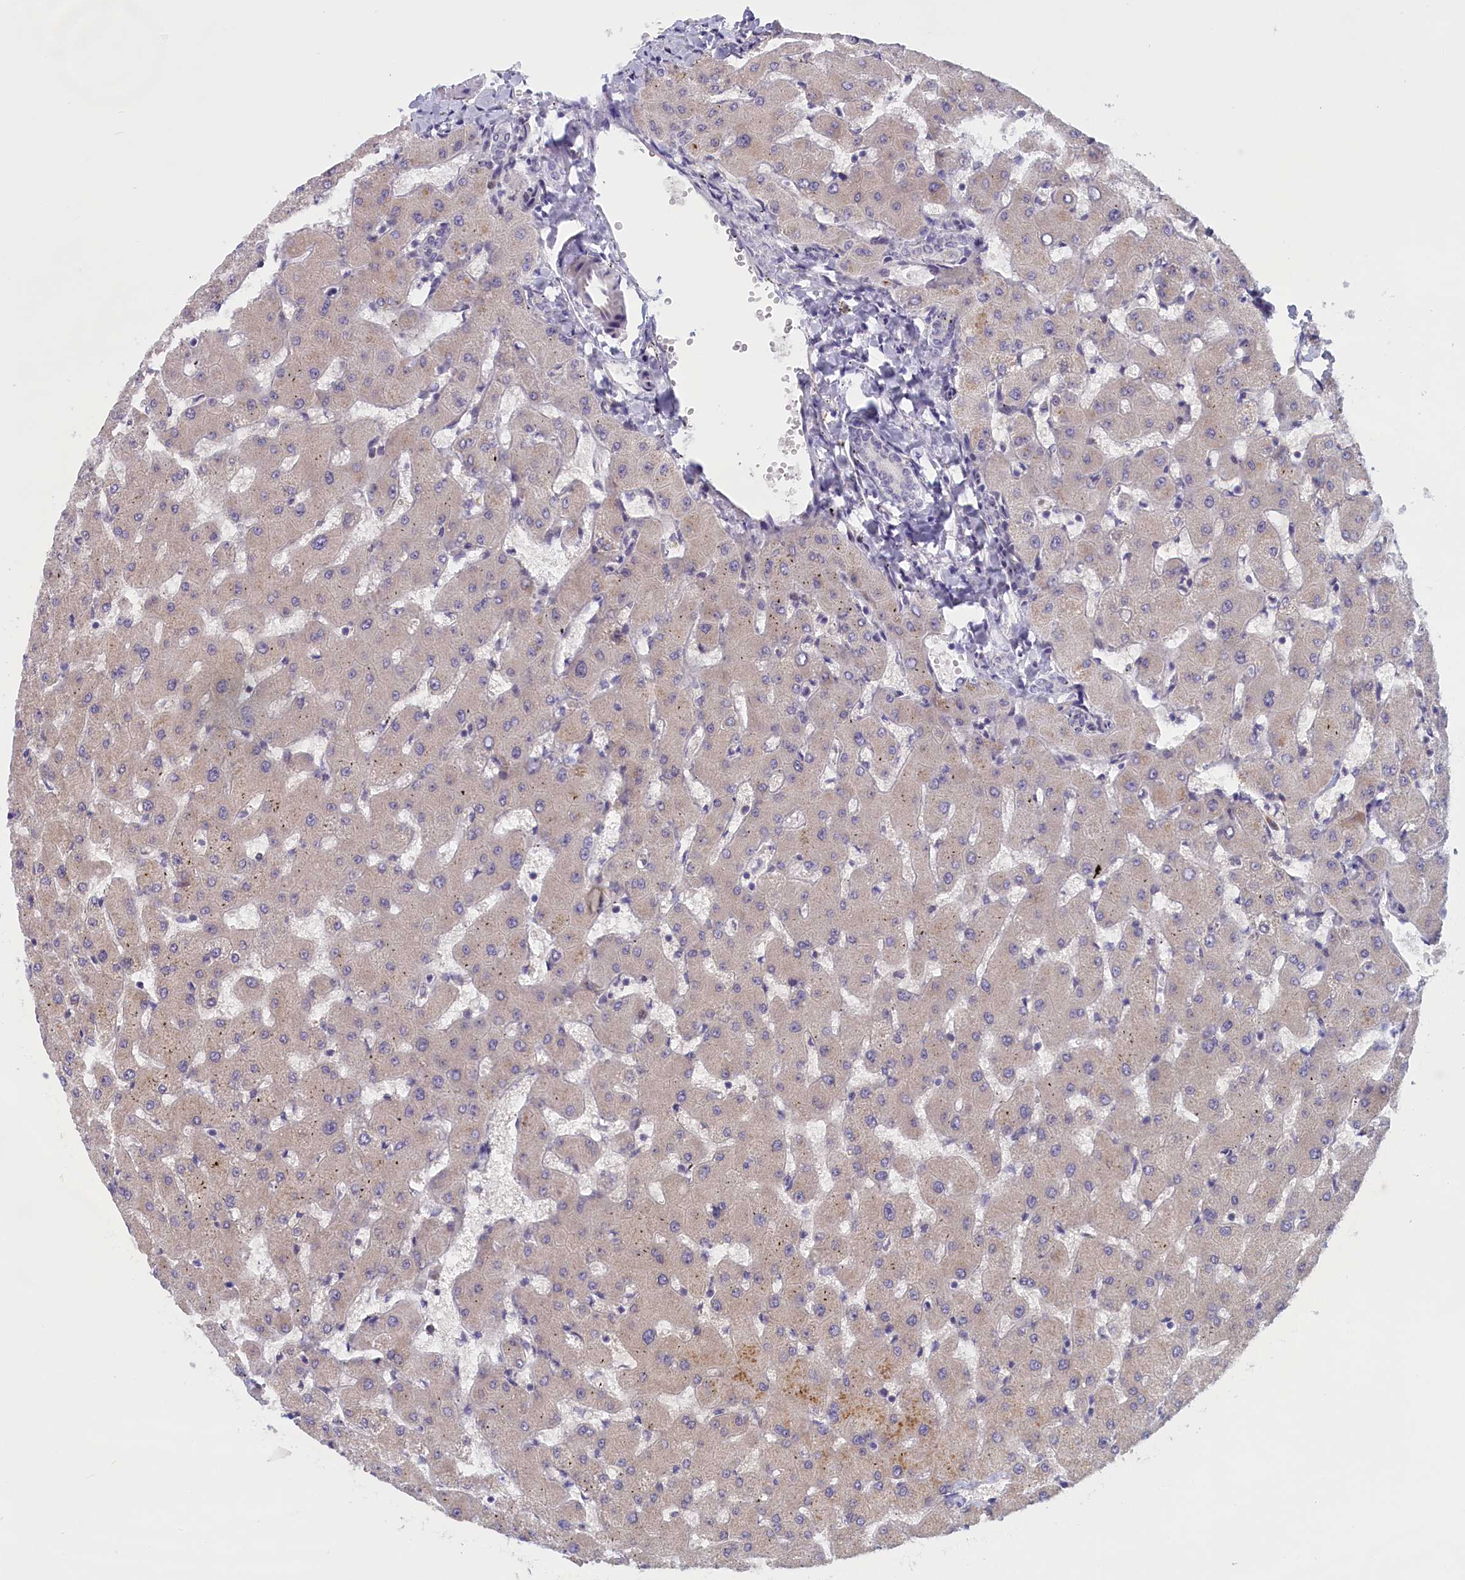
{"staining": {"intensity": "negative", "quantity": "none", "location": "none"}, "tissue": "liver", "cell_type": "Cholangiocytes", "image_type": "normal", "snomed": [{"axis": "morphology", "description": "Normal tissue, NOS"}, {"axis": "topography", "description": "Liver"}], "caption": "DAB (3,3'-diaminobenzidine) immunohistochemical staining of benign human liver exhibits no significant positivity in cholangiocytes. The staining was performed using DAB to visualize the protein expression in brown, while the nuclei were stained in blue with hematoxylin (Magnification: 20x).", "gene": "IGFALS", "patient": {"sex": "female", "age": 63}}